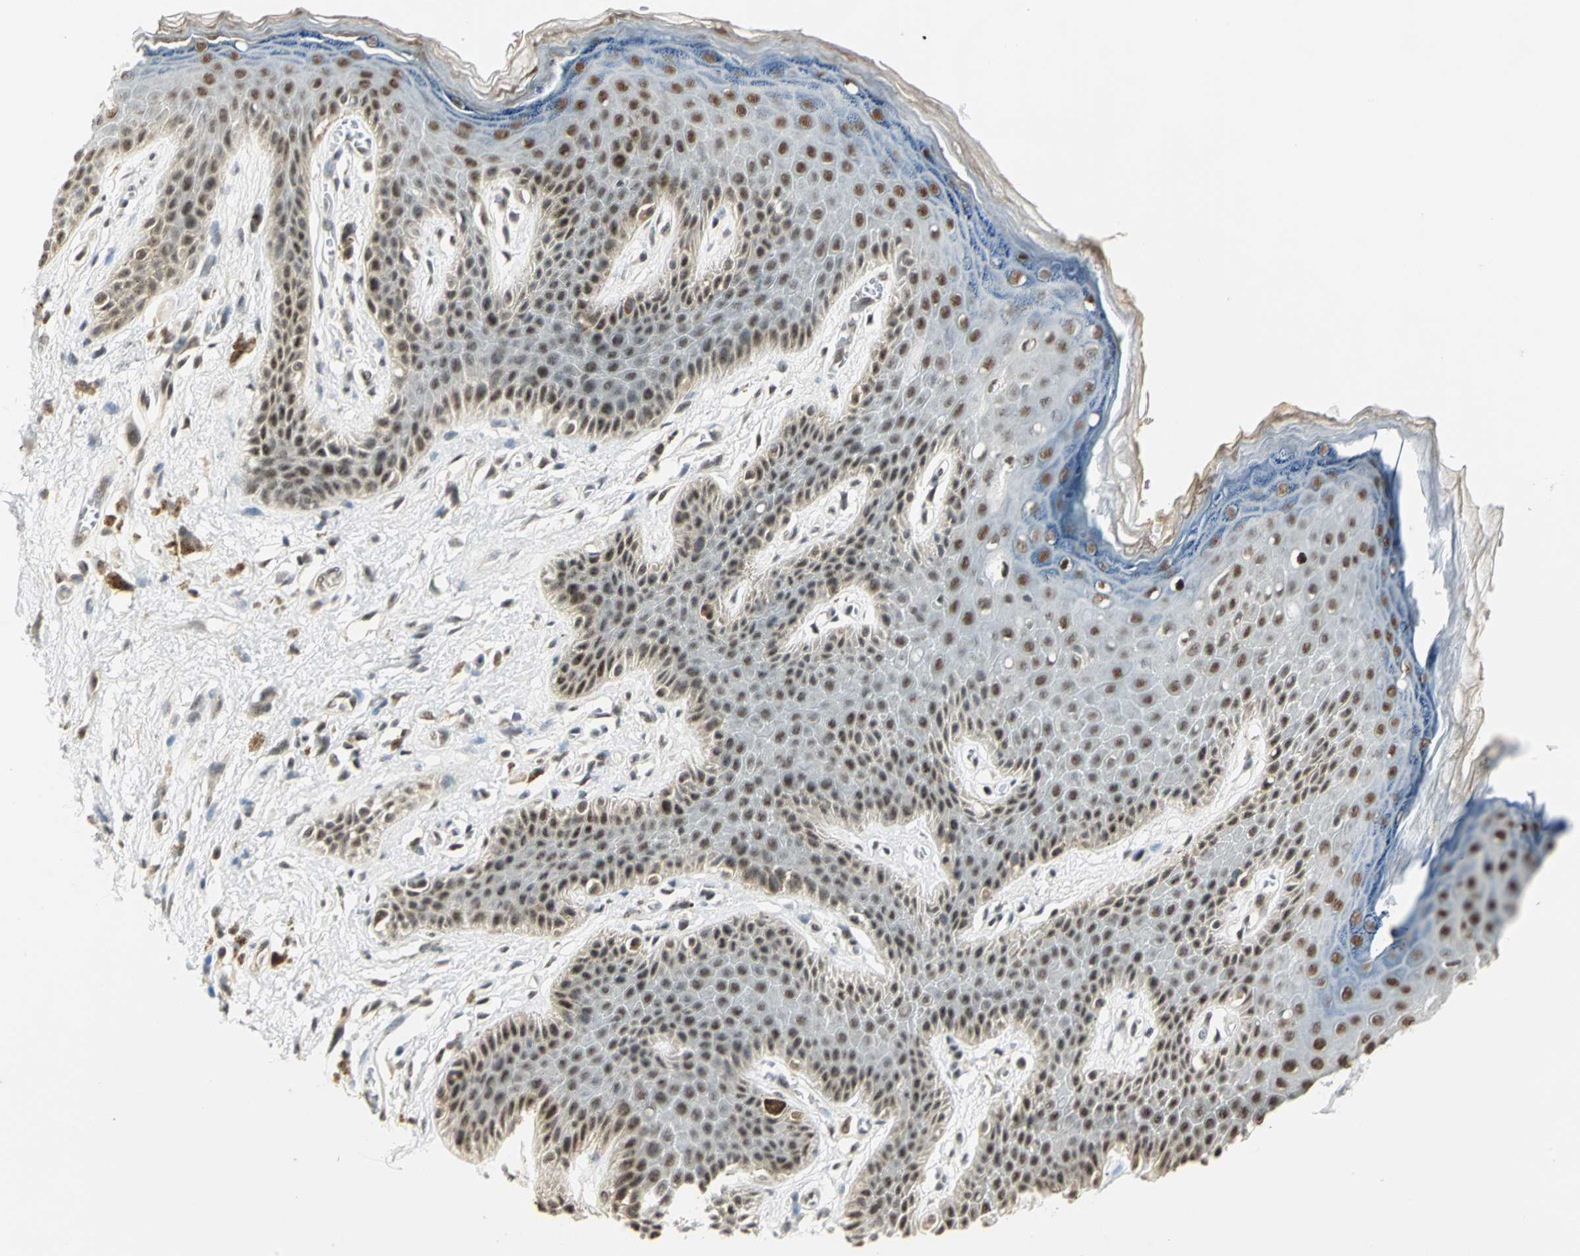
{"staining": {"intensity": "moderate", "quantity": ">75%", "location": "nuclear"}, "tissue": "skin", "cell_type": "Epidermal cells", "image_type": "normal", "snomed": [{"axis": "morphology", "description": "Normal tissue, NOS"}, {"axis": "topography", "description": "Anal"}], "caption": "Immunohistochemistry (DAB) staining of benign human skin demonstrates moderate nuclear protein positivity in about >75% of epidermal cells. The protein is stained brown, and the nuclei are stained in blue (DAB IHC with brightfield microscopy, high magnification).", "gene": "CCNT1", "patient": {"sex": "female", "age": 46}}